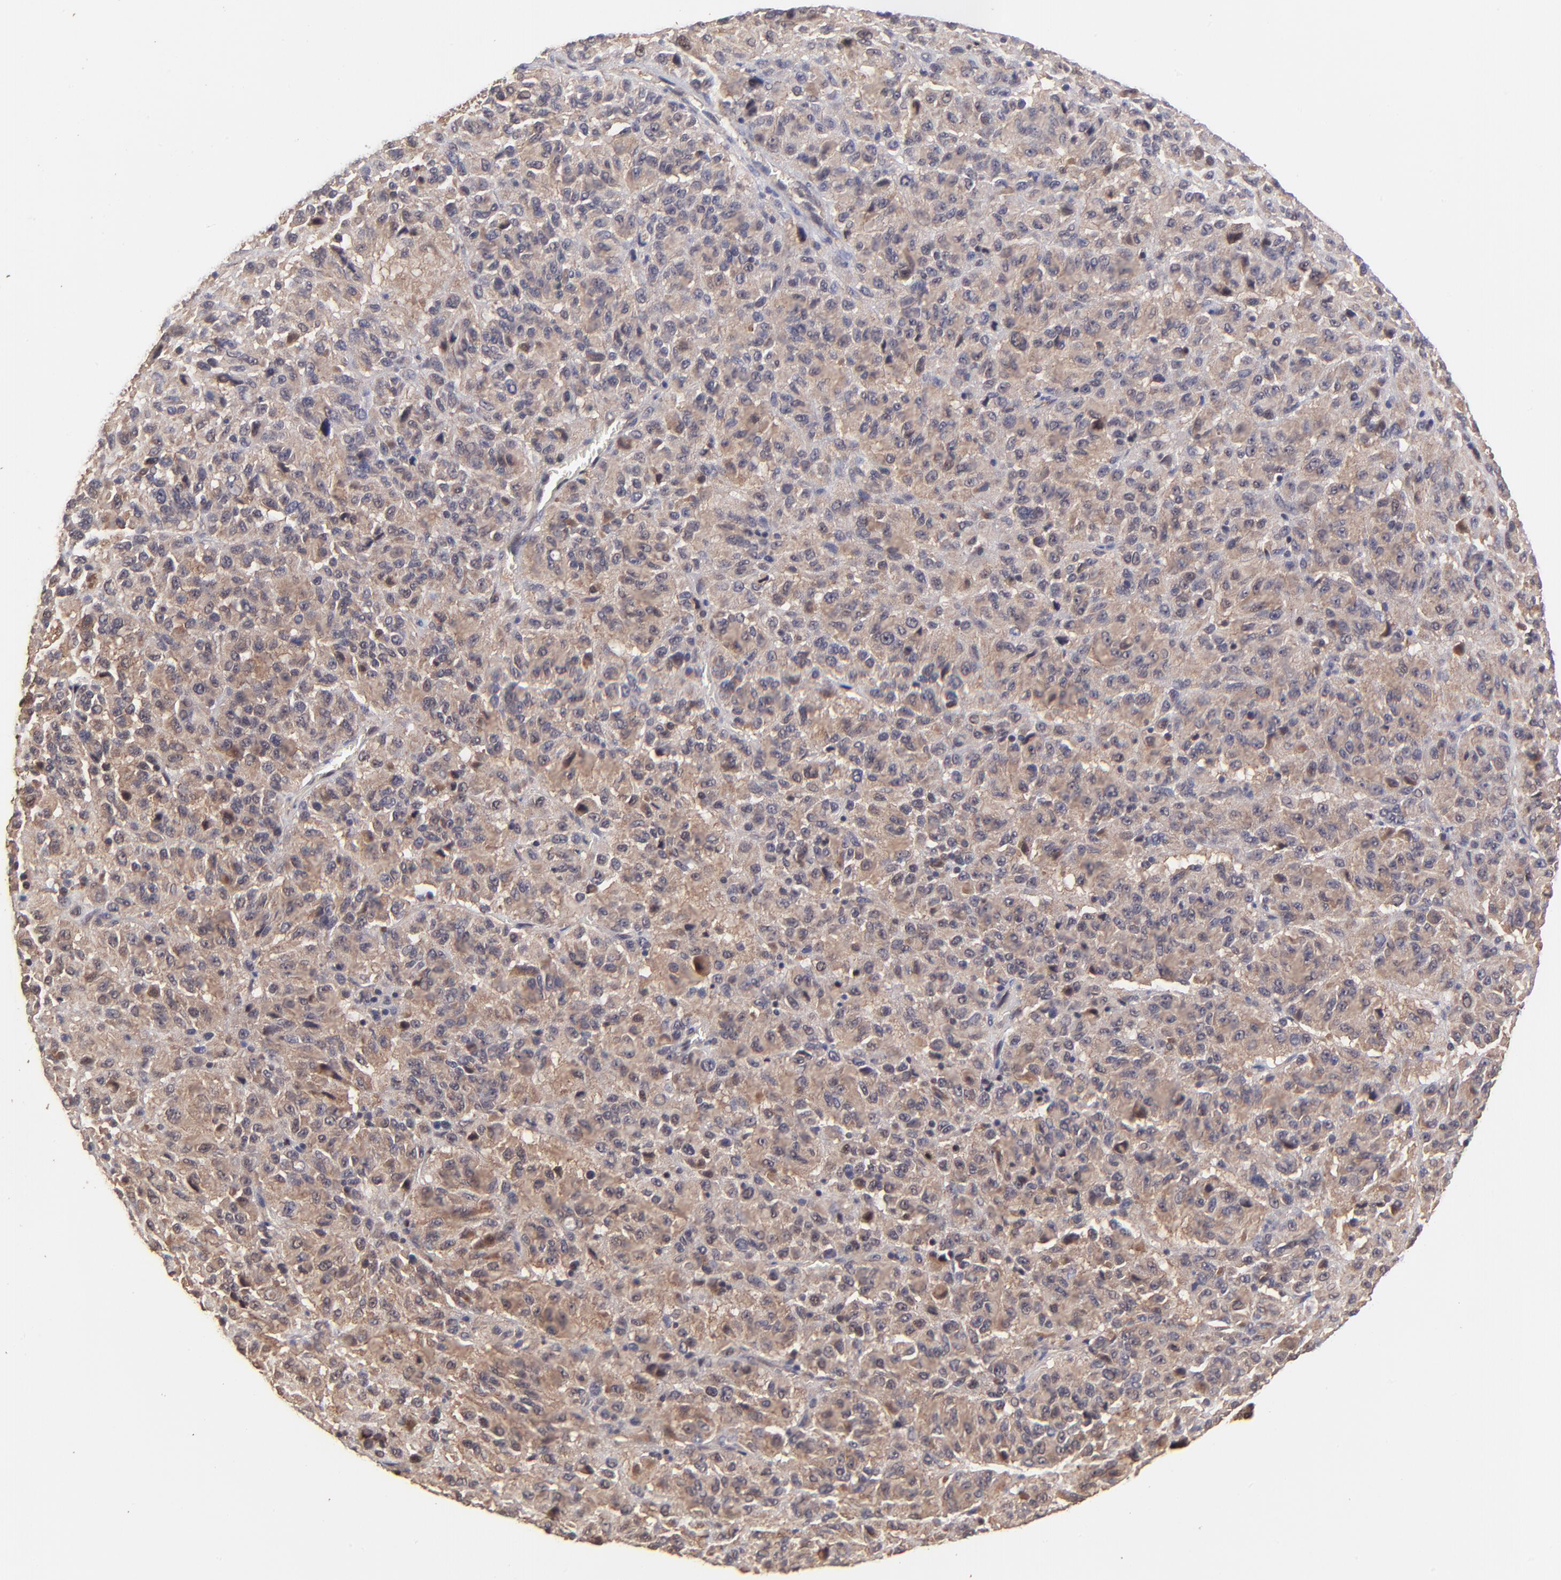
{"staining": {"intensity": "moderate", "quantity": ">75%", "location": "cytoplasmic/membranous,nuclear"}, "tissue": "melanoma", "cell_type": "Tumor cells", "image_type": "cancer", "snomed": [{"axis": "morphology", "description": "Malignant melanoma, Metastatic site"}, {"axis": "topography", "description": "Lung"}], "caption": "Protein expression analysis of malignant melanoma (metastatic site) displays moderate cytoplasmic/membranous and nuclear staining in about >75% of tumor cells. (DAB (3,3'-diaminobenzidine) IHC with brightfield microscopy, high magnification).", "gene": "PSMA6", "patient": {"sex": "male", "age": 64}}